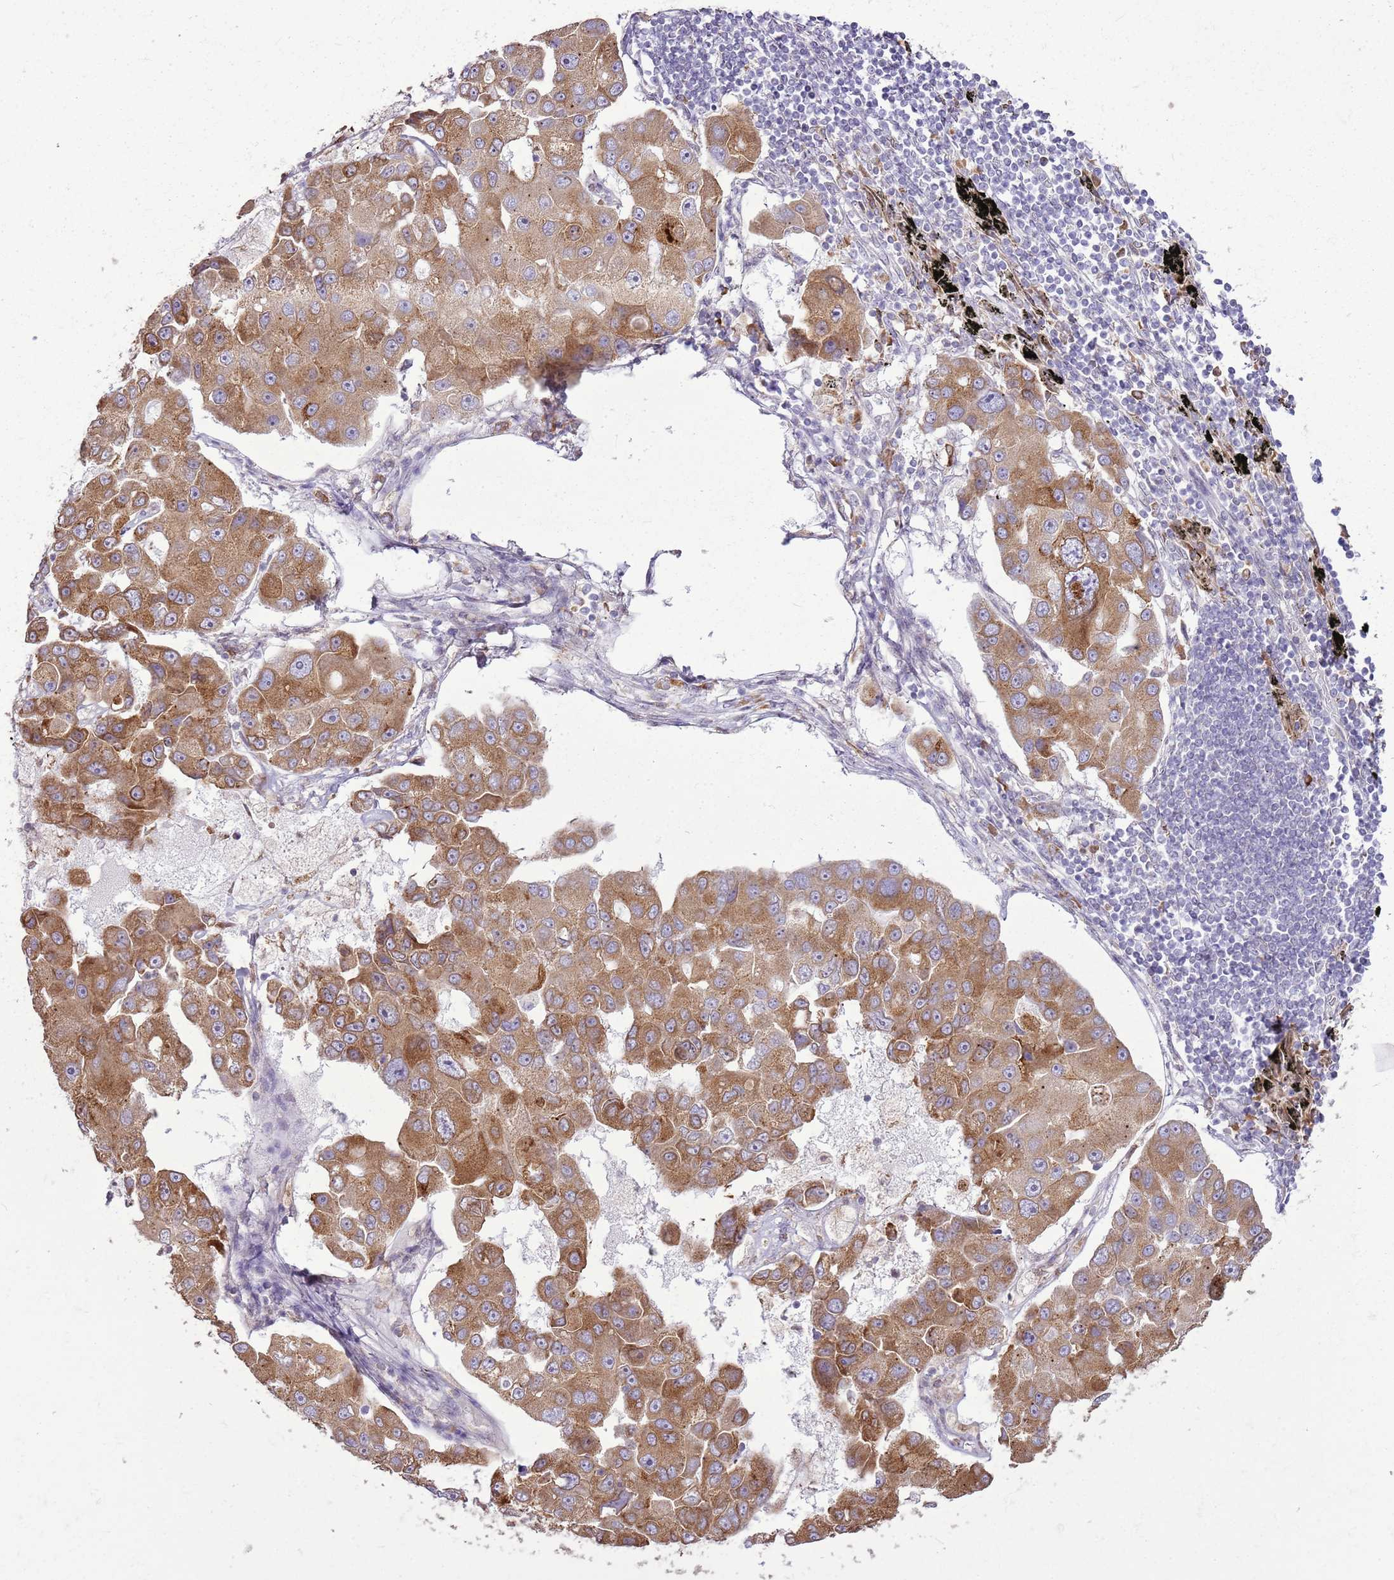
{"staining": {"intensity": "moderate", "quantity": ">75%", "location": "cytoplasmic/membranous"}, "tissue": "lung cancer", "cell_type": "Tumor cells", "image_type": "cancer", "snomed": [{"axis": "morphology", "description": "Adenocarcinoma, NOS"}, {"axis": "topography", "description": "Lung"}], "caption": "Protein expression analysis of lung cancer (adenocarcinoma) displays moderate cytoplasmic/membranous expression in approximately >75% of tumor cells.", "gene": "TMED10", "patient": {"sex": "female", "age": 54}}